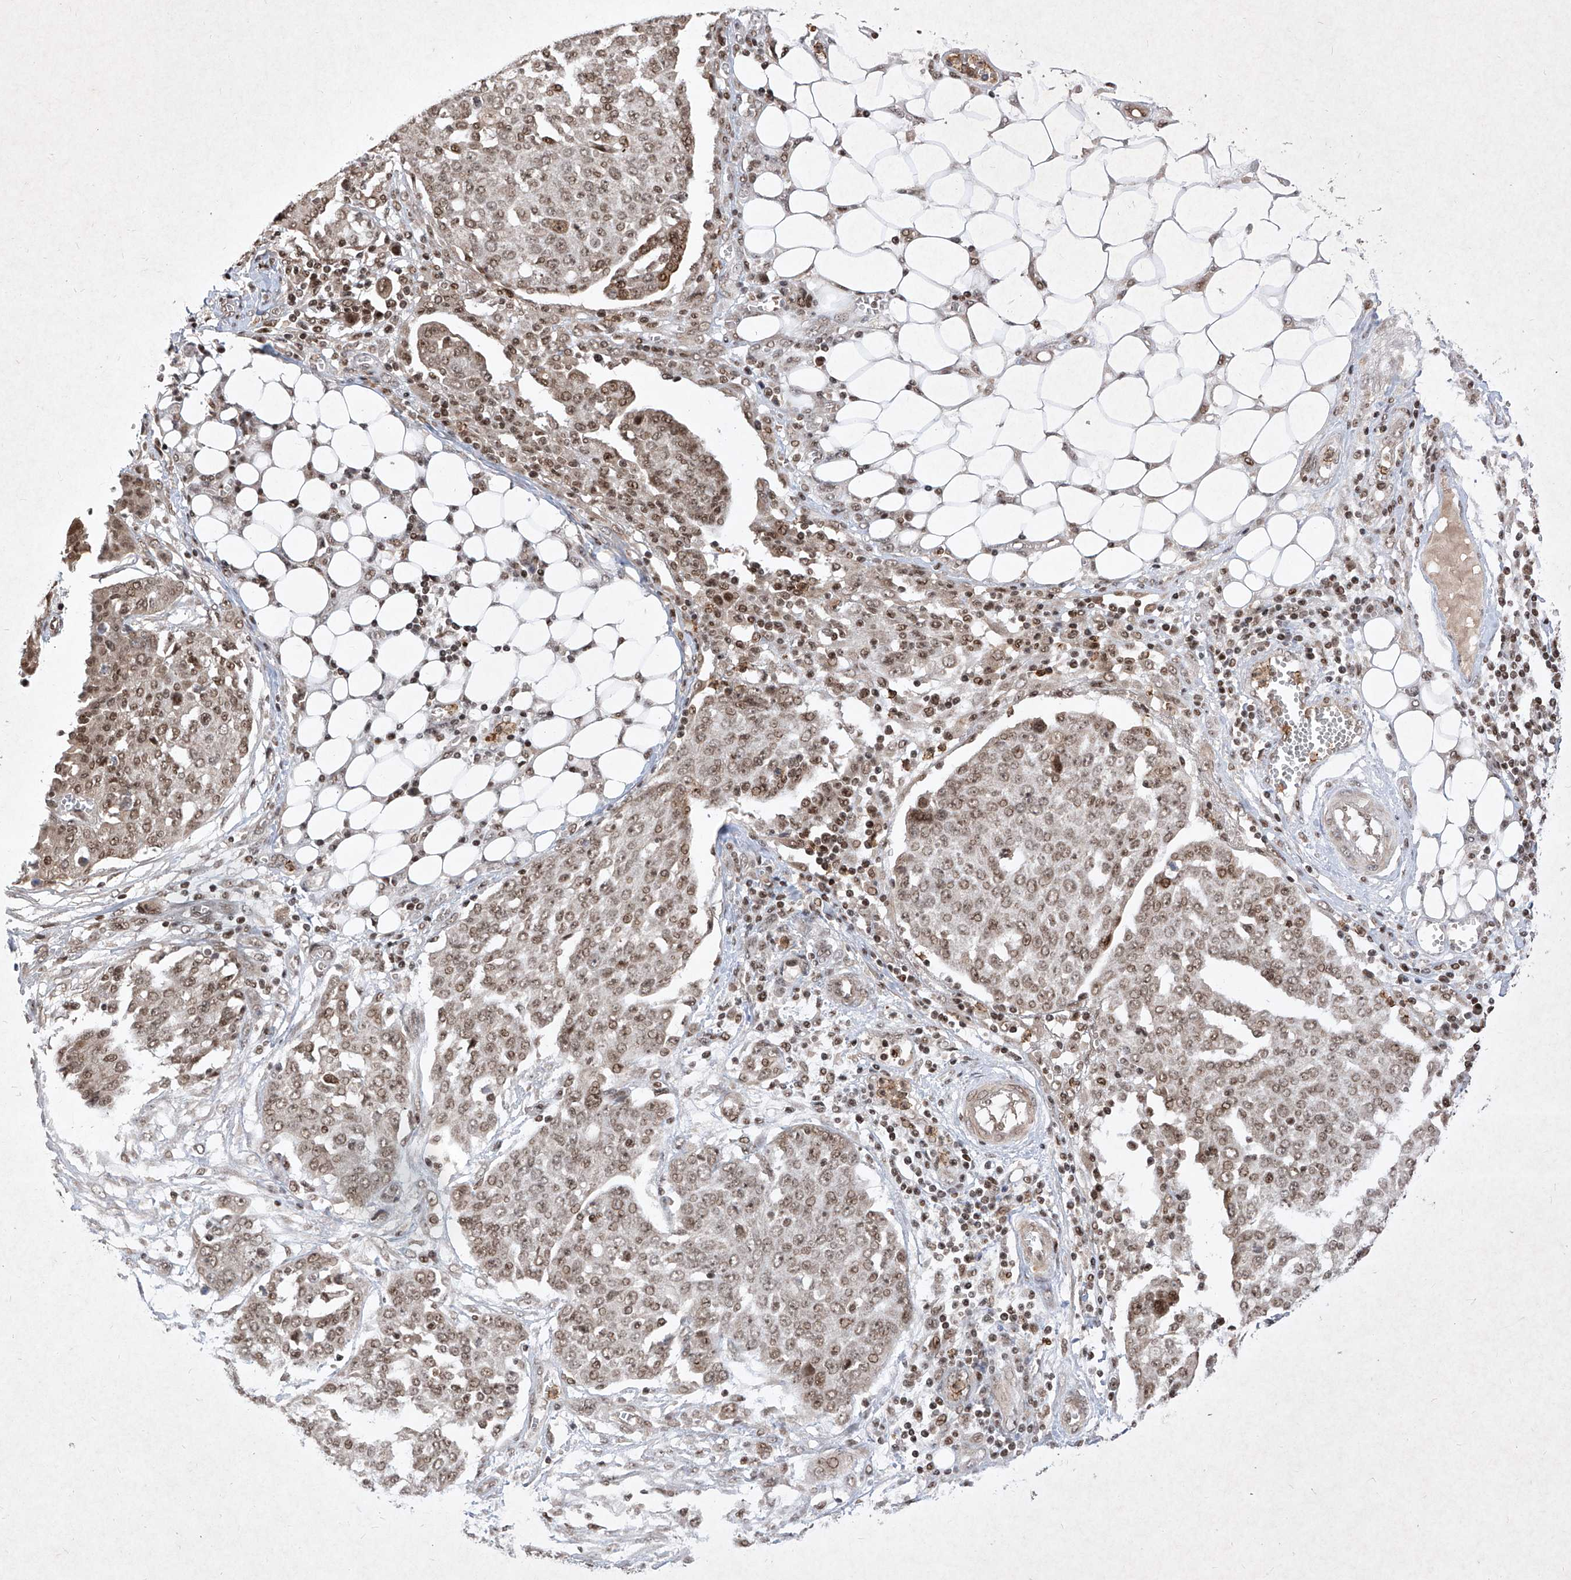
{"staining": {"intensity": "moderate", "quantity": ">75%", "location": "nuclear"}, "tissue": "ovarian cancer", "cell_type": "Tumor cells", "image_type": "cancer", "snomed": [{"axis": "morphology", "description": "Cystadenocarcinoma, serous, NOS"}, {"axis": "topography", "description": "Soft tissue"}, {"axis": "topography", "description": "Ovary"}], "caption": "Brown immunohistochemical staining in human ovarian cancer (serous cystadenocarcinoma) demonstrates moderate nuclear positivity in about >75% of tumor cells. (DAB IHC with brightfield microscopy, high magnification).", "gene": "IRF2", "patient": {"sex": "female", "age": 57}}